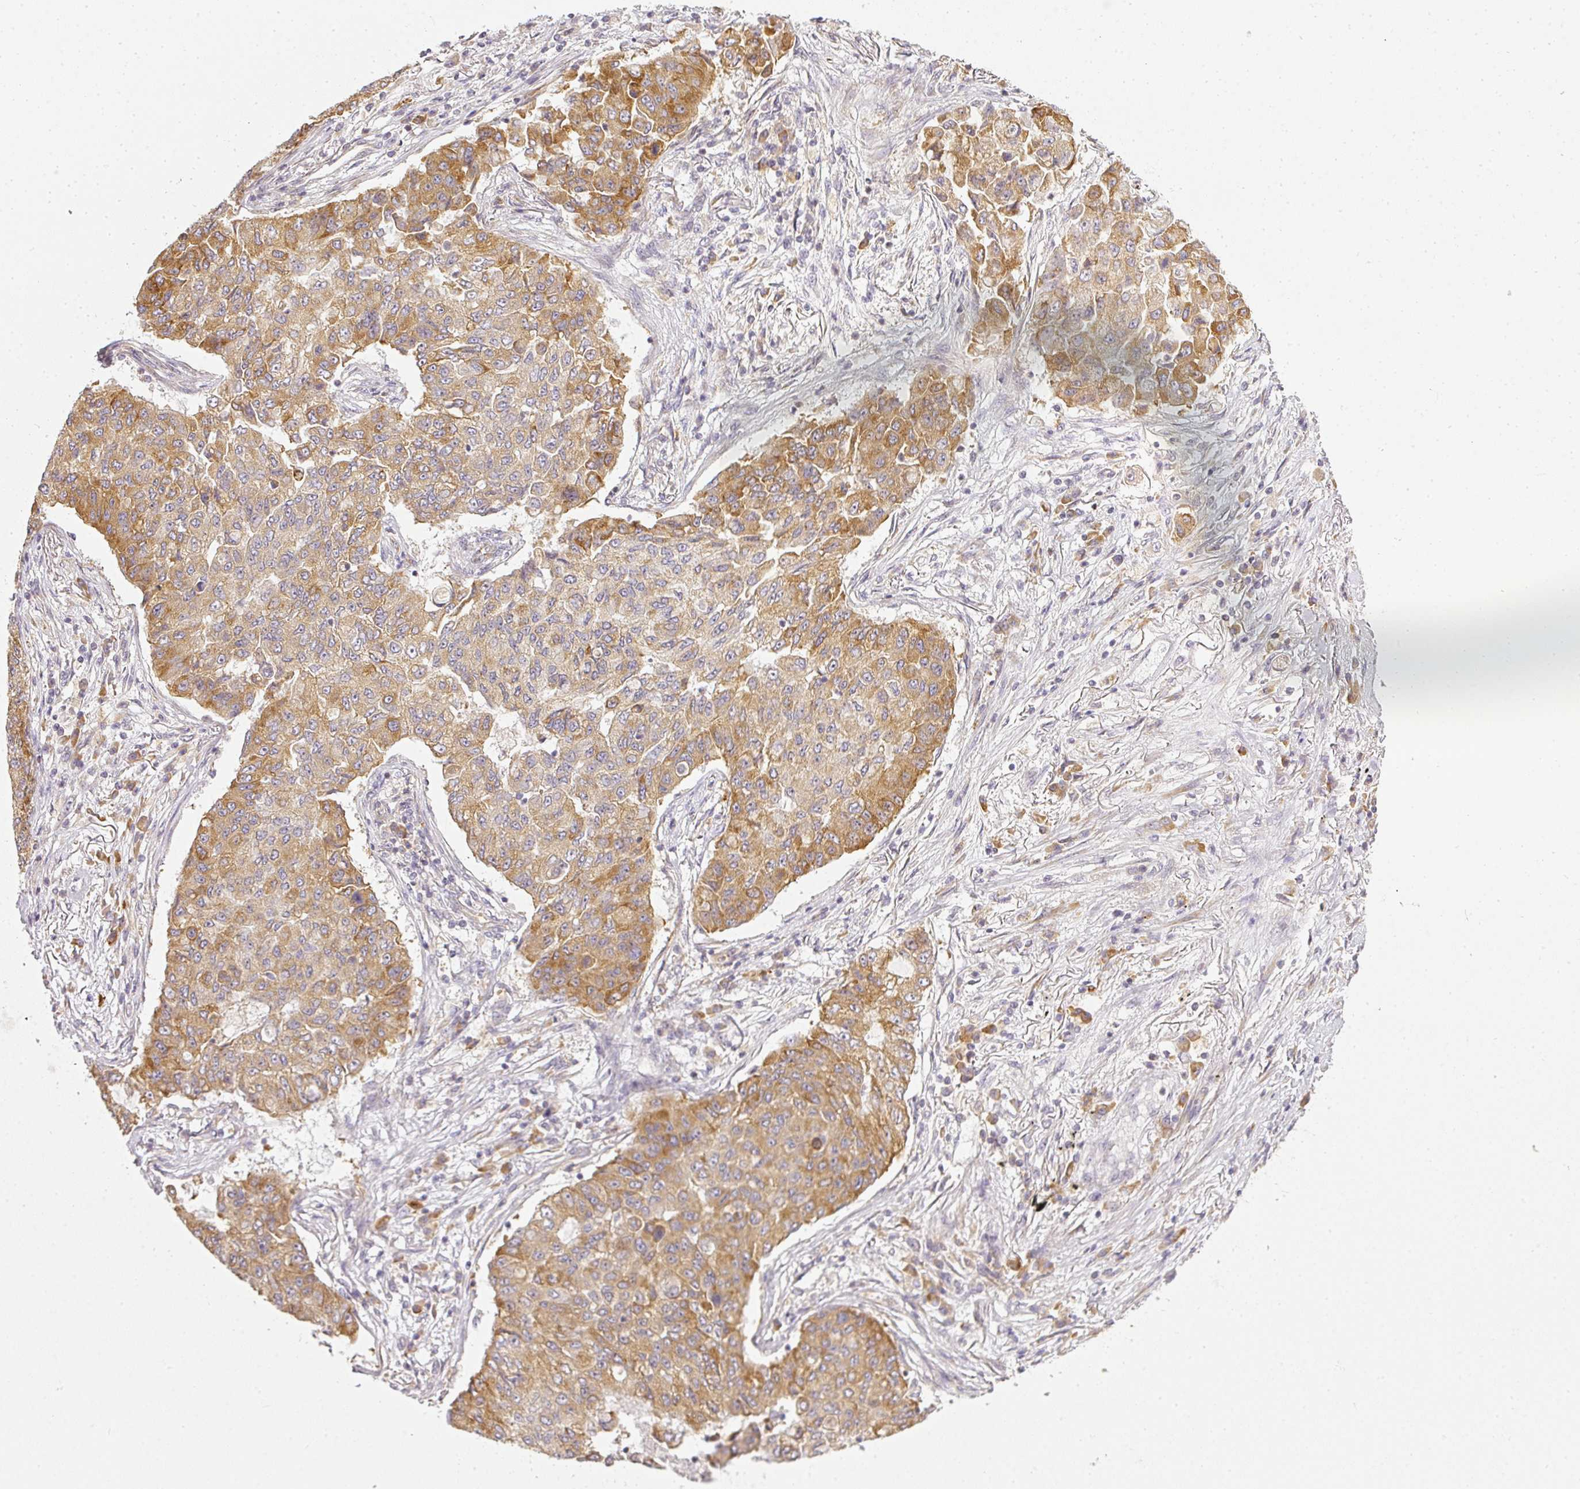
{"staining": {"intensity": "moderate", "quantity": ">75%", "location": "cytoplasmic/membranous"}, "tissue": "lung cancer", "cell_type": "Tumor cells", "image_type": "cancer", "snomed": [{"axis": "morphology", "description": "Squamous cell carcinoma, NOS"}, {"axis": "topography", "description": "Lung"}], "caption": "Tumor cells exhibit medium levels of moderate cytoplasmic/membranous staining in about >75% of cells in human squamous cell carcinoma (lung).", "gene": "MED19", "patient": {"sex": "male", "age": 74}}